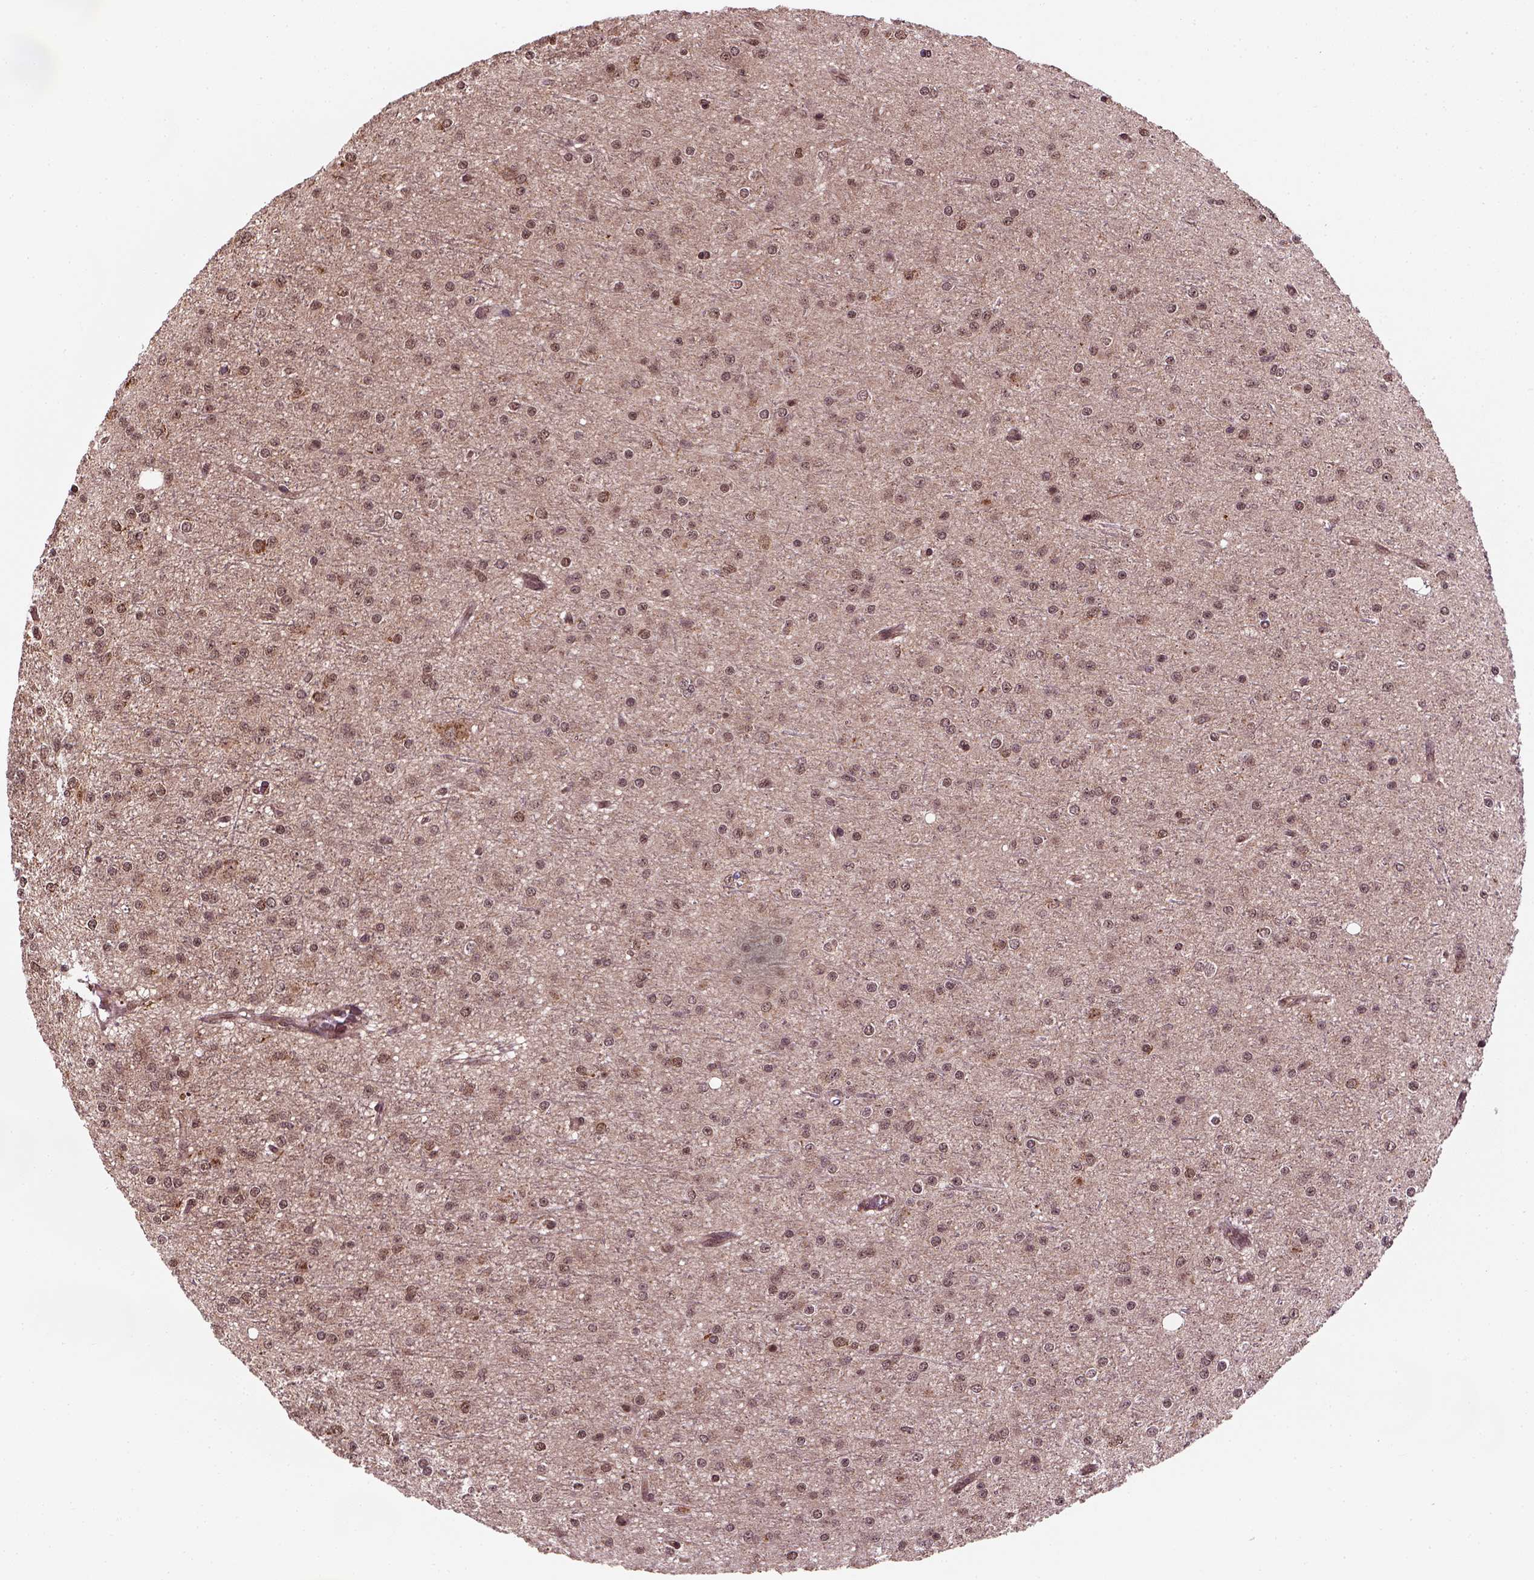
{"staining": {"intensity": "moderate", "quantity": ">75%", "location": "nuclear"}, "tissue": "glioma", "cell_type": "Tumor cells", "image_type": "cancer", "snomed": [{"axis": "morphology", "description": "Glioma, malignant, Low grade"}, {"axis": "topography", "description": "Brain"}], "caption": "A brown stain highlights moderate nuclear staining of a protein in human glioma tumor cells.", "gene": "NUDT9", "patient": {"sex": "male", "age": 27}}